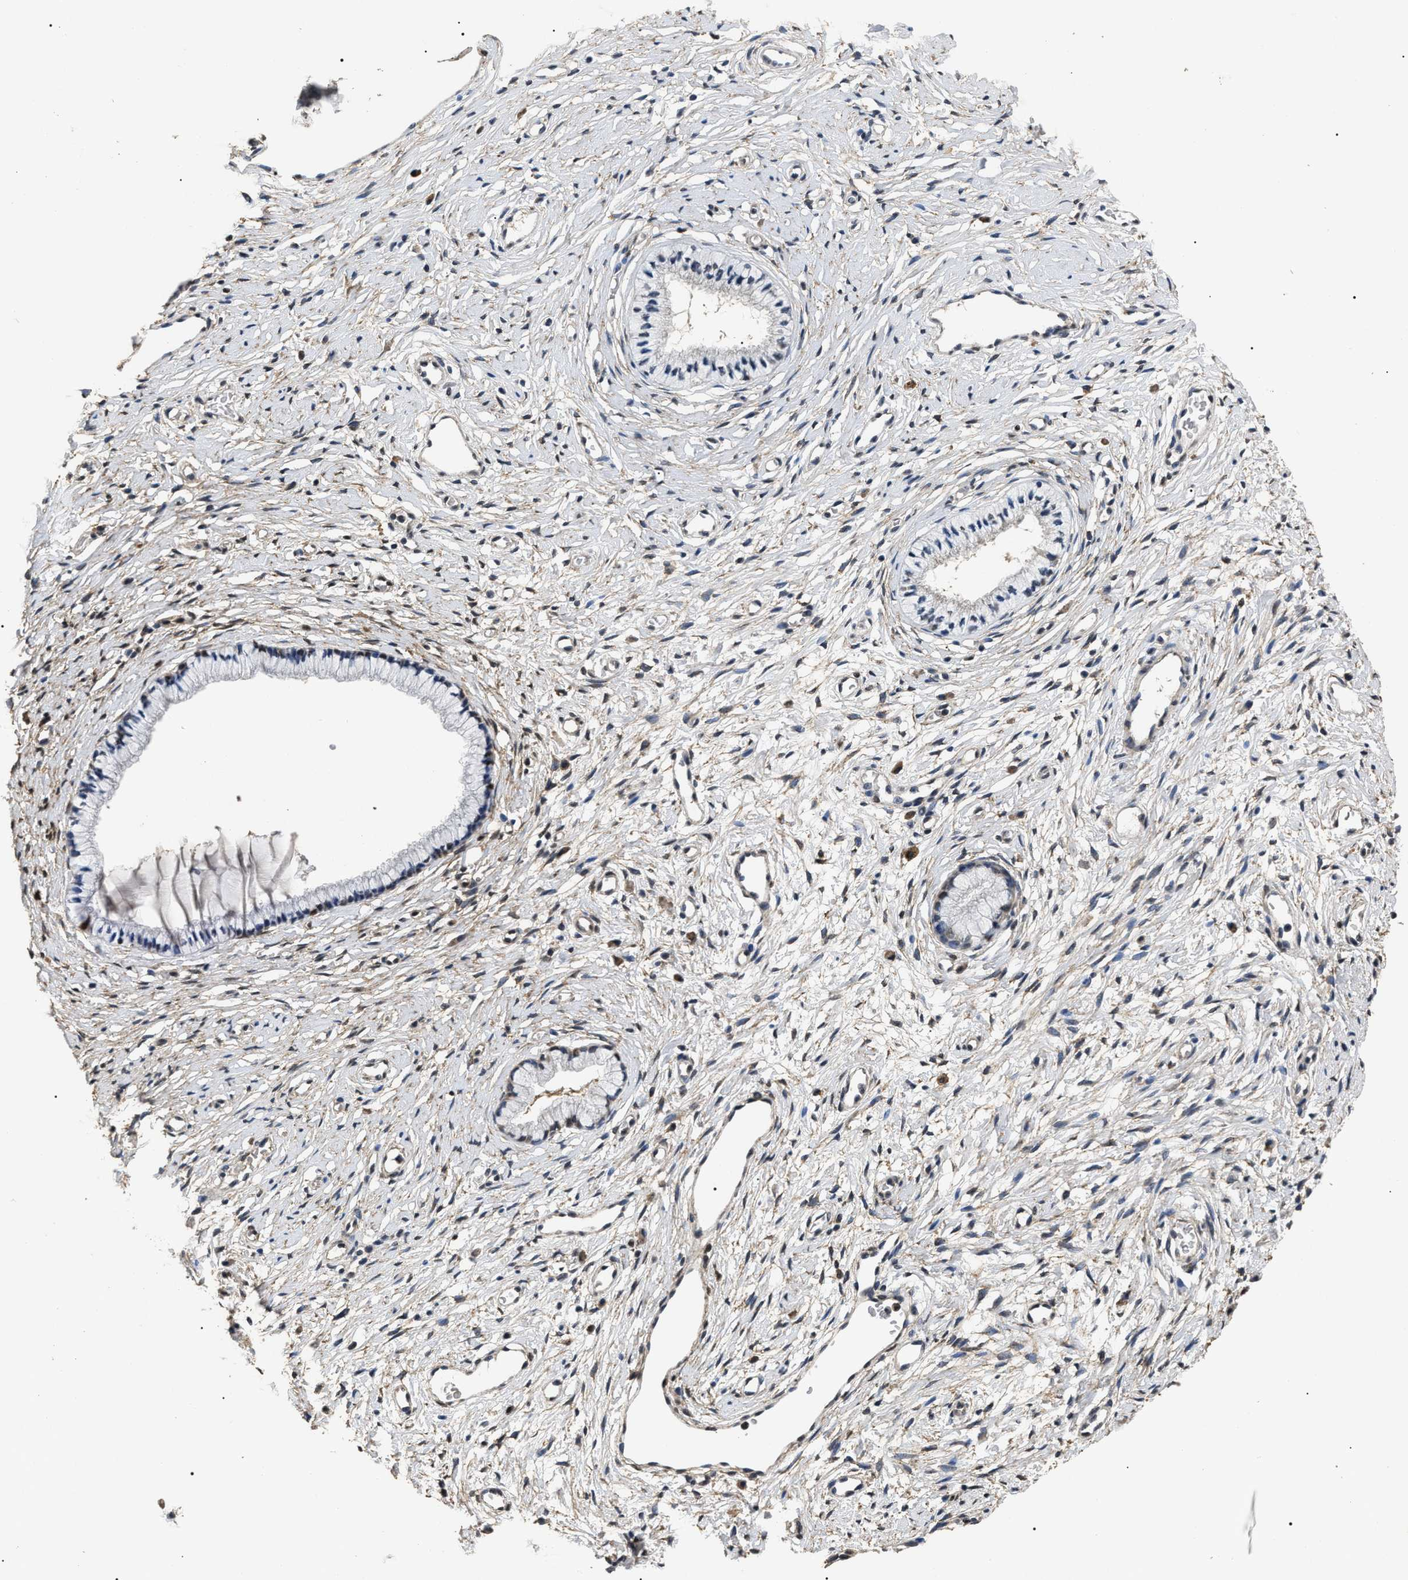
{"staining": {"intensity": "negative", "quantity": "none", "location": "none"}, "tissue": "cervix", "cell_type": "Glandular cells", "image_type": "normal", "snomed": [{"axis": "morphology", "description": "Normal tissue, NOS"}, {"axis": "topography", "description": "Cervix"}], "caption": "Human cervix stained for a protein using immunohistochemistry (IHC) demonstrates no staining in glandular cells.", "gene": "ANP32E", "patient": {"sex": "female", "age": 77}}